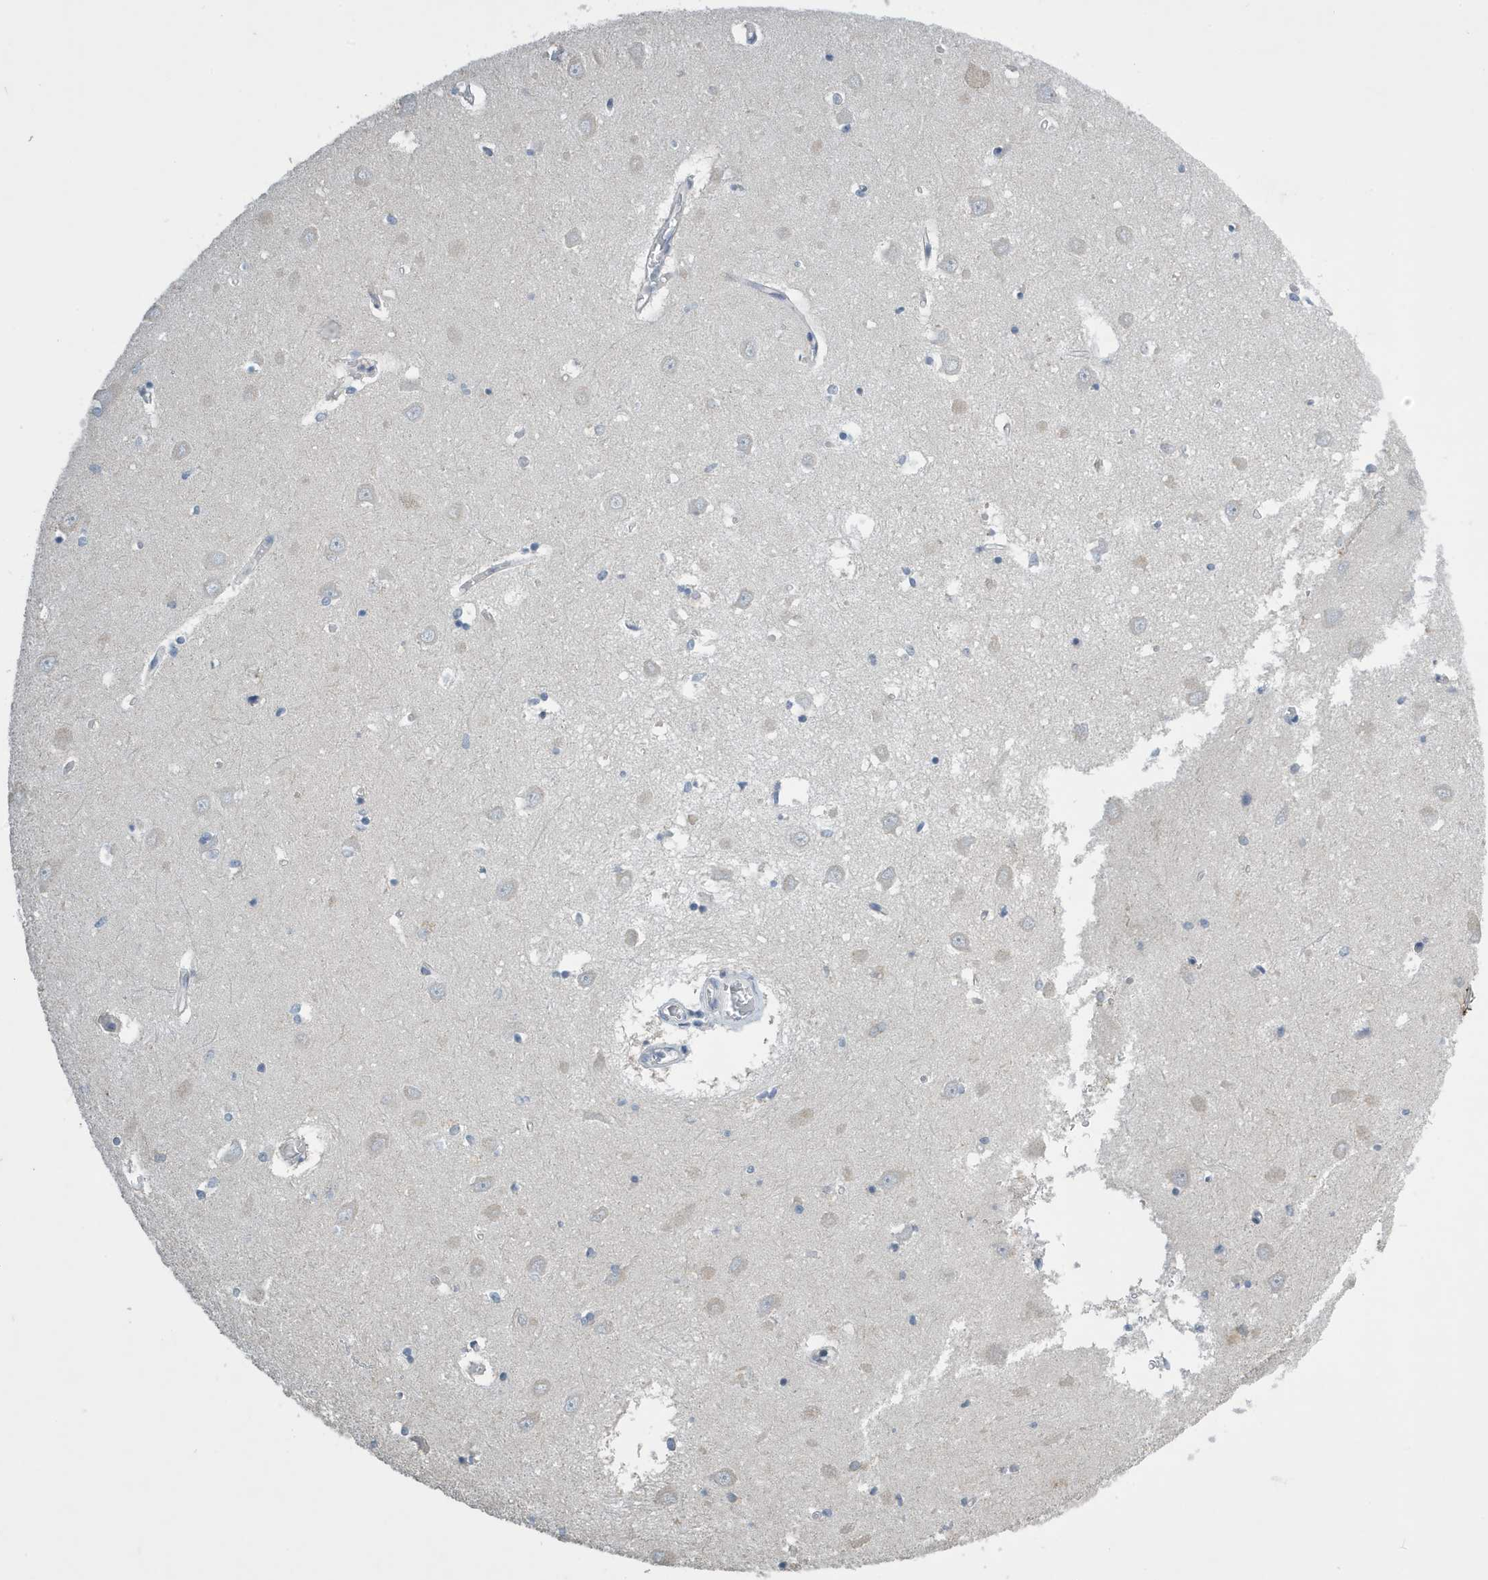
{"staining": {"intensity": "negative", "quantity": "none", "location": "none"}, "tissue": "hippocampus", "cell_type": "Glial cells", "image_type": "normal", "snomed": [{"axis": "morphology", "description": "Normal tissue, NOS"}, {"axis": "topography", "description": "Hippocampus"}], "caption": "This is a histopathology image of immunohistochemistry staining of normal hippocampus, which shows no staining in glial cells.", "gene": "UGT2B4", "patient": {"sex": "male", "age": 70}}